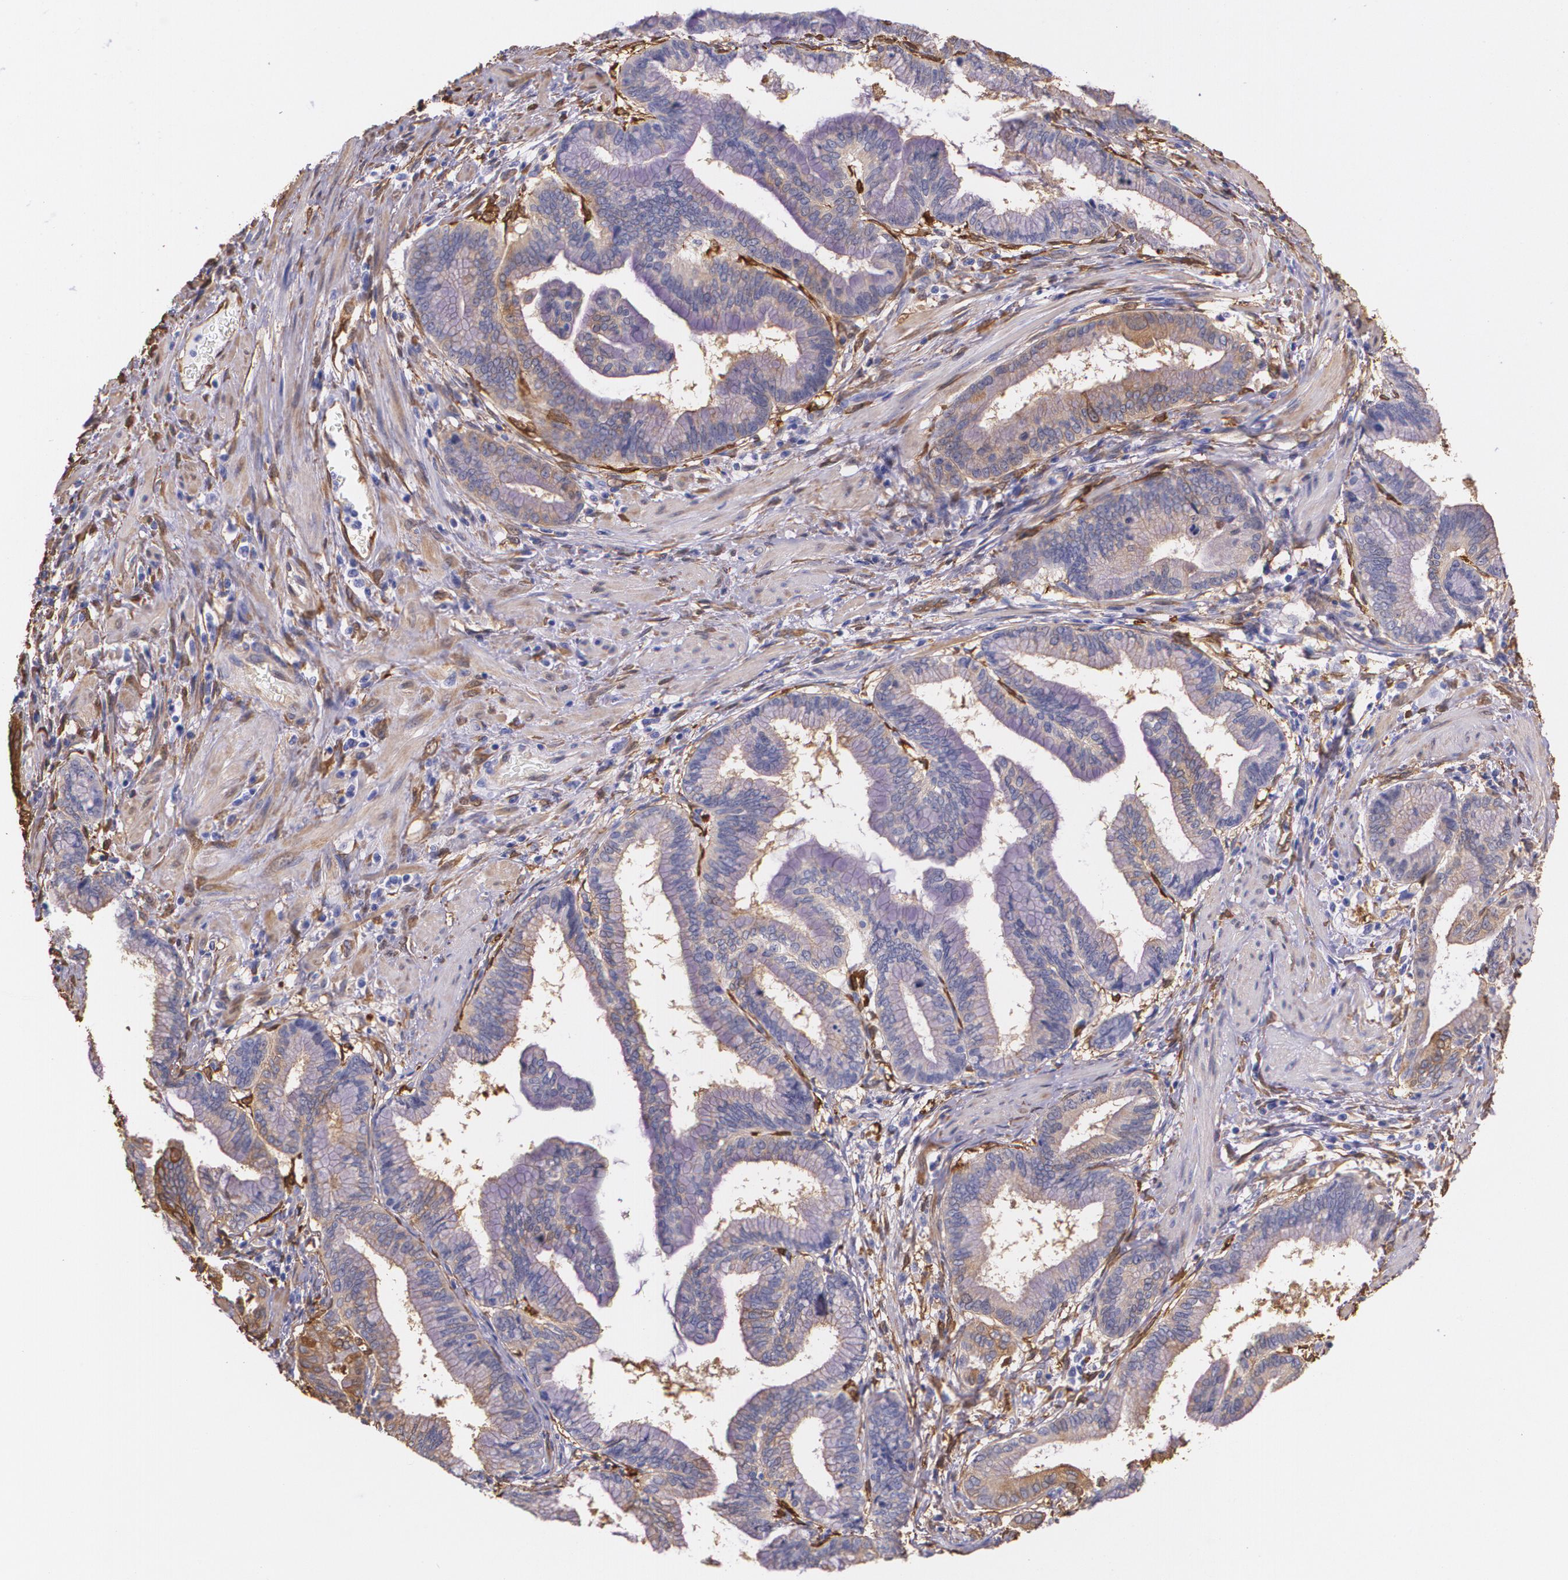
{"staining": {"intensity": "weak", "quantity": "25%-75%", "location": "cytoplasmic/membranous"}, "tissue": "pancreatic cancer", "cell_type": "Tumor cells", "image_type": "cancer", "snomed": [{"axis": "morphology", "description": "Adenocarcinoma, NOS"}, {"axis": "topography", "description": "Pancreas"}], "caption": "Immunohistochemical staining of pancreatic adenocarcinoma displays low levels of weak cytoplasmic/membranous staining in about 25%-75% of tumor cells.", "gene": "MMP2", "patient": {"sex": "female", "age": 64}}